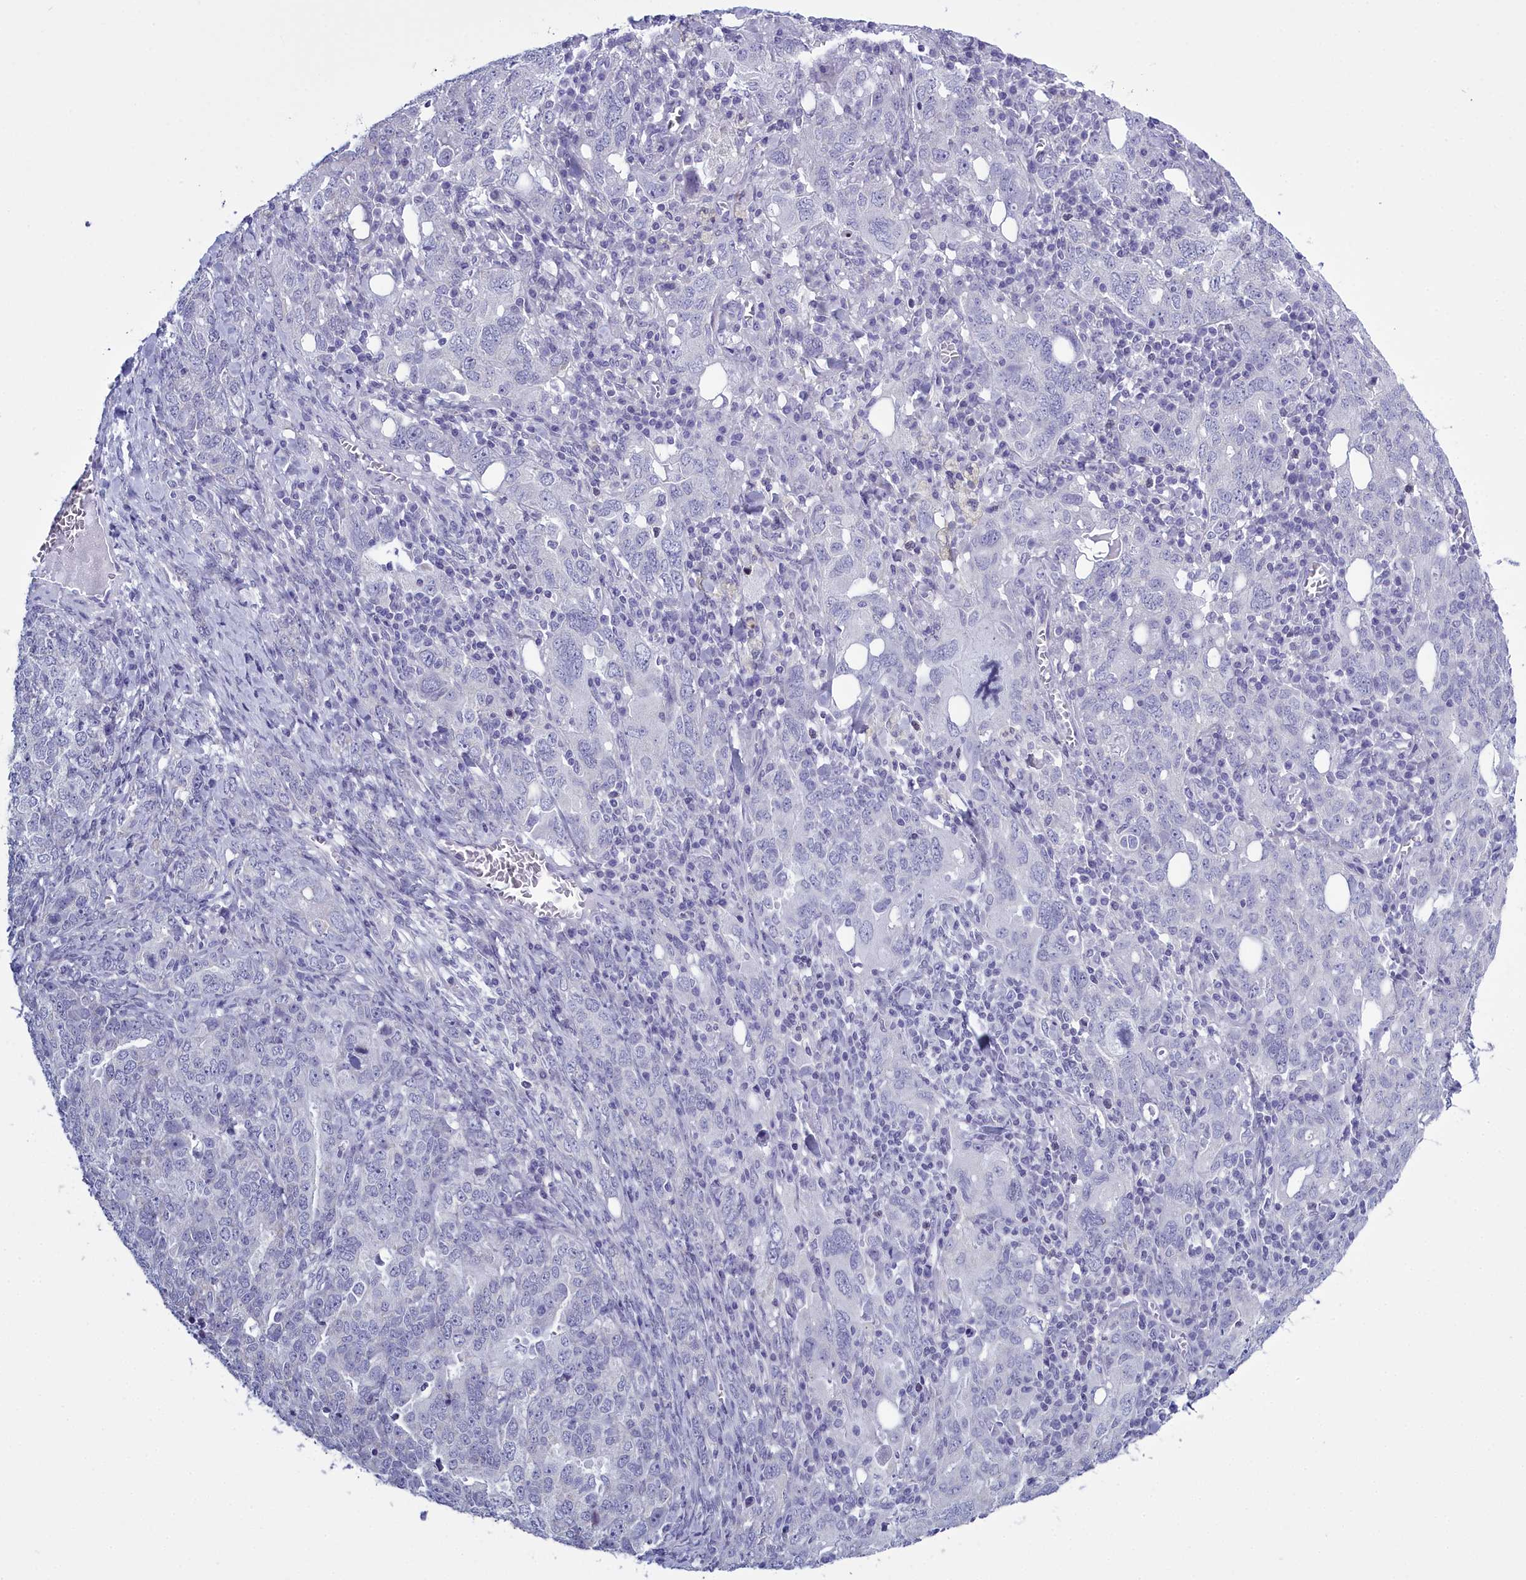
{"staining": {"intensity": "negative", "quantity": "none", "location": "none"}, "tissue": "ovarian cancer", "cell_type": "Tumor cells", "image_type": "cancer", "snomed": [{"axis": "morphology", "description": "Carcinoma, endometroid"}, {"axis": "topography", "description": "Ovary"}], "caption": "Immunohistochemistry (IHC) histopathology image of ovarian cancer stained for a protein (brown), which displays no expression in tumor cells.", "gene": "MAP6", "patient": {"sex": "female", "age": 62}}